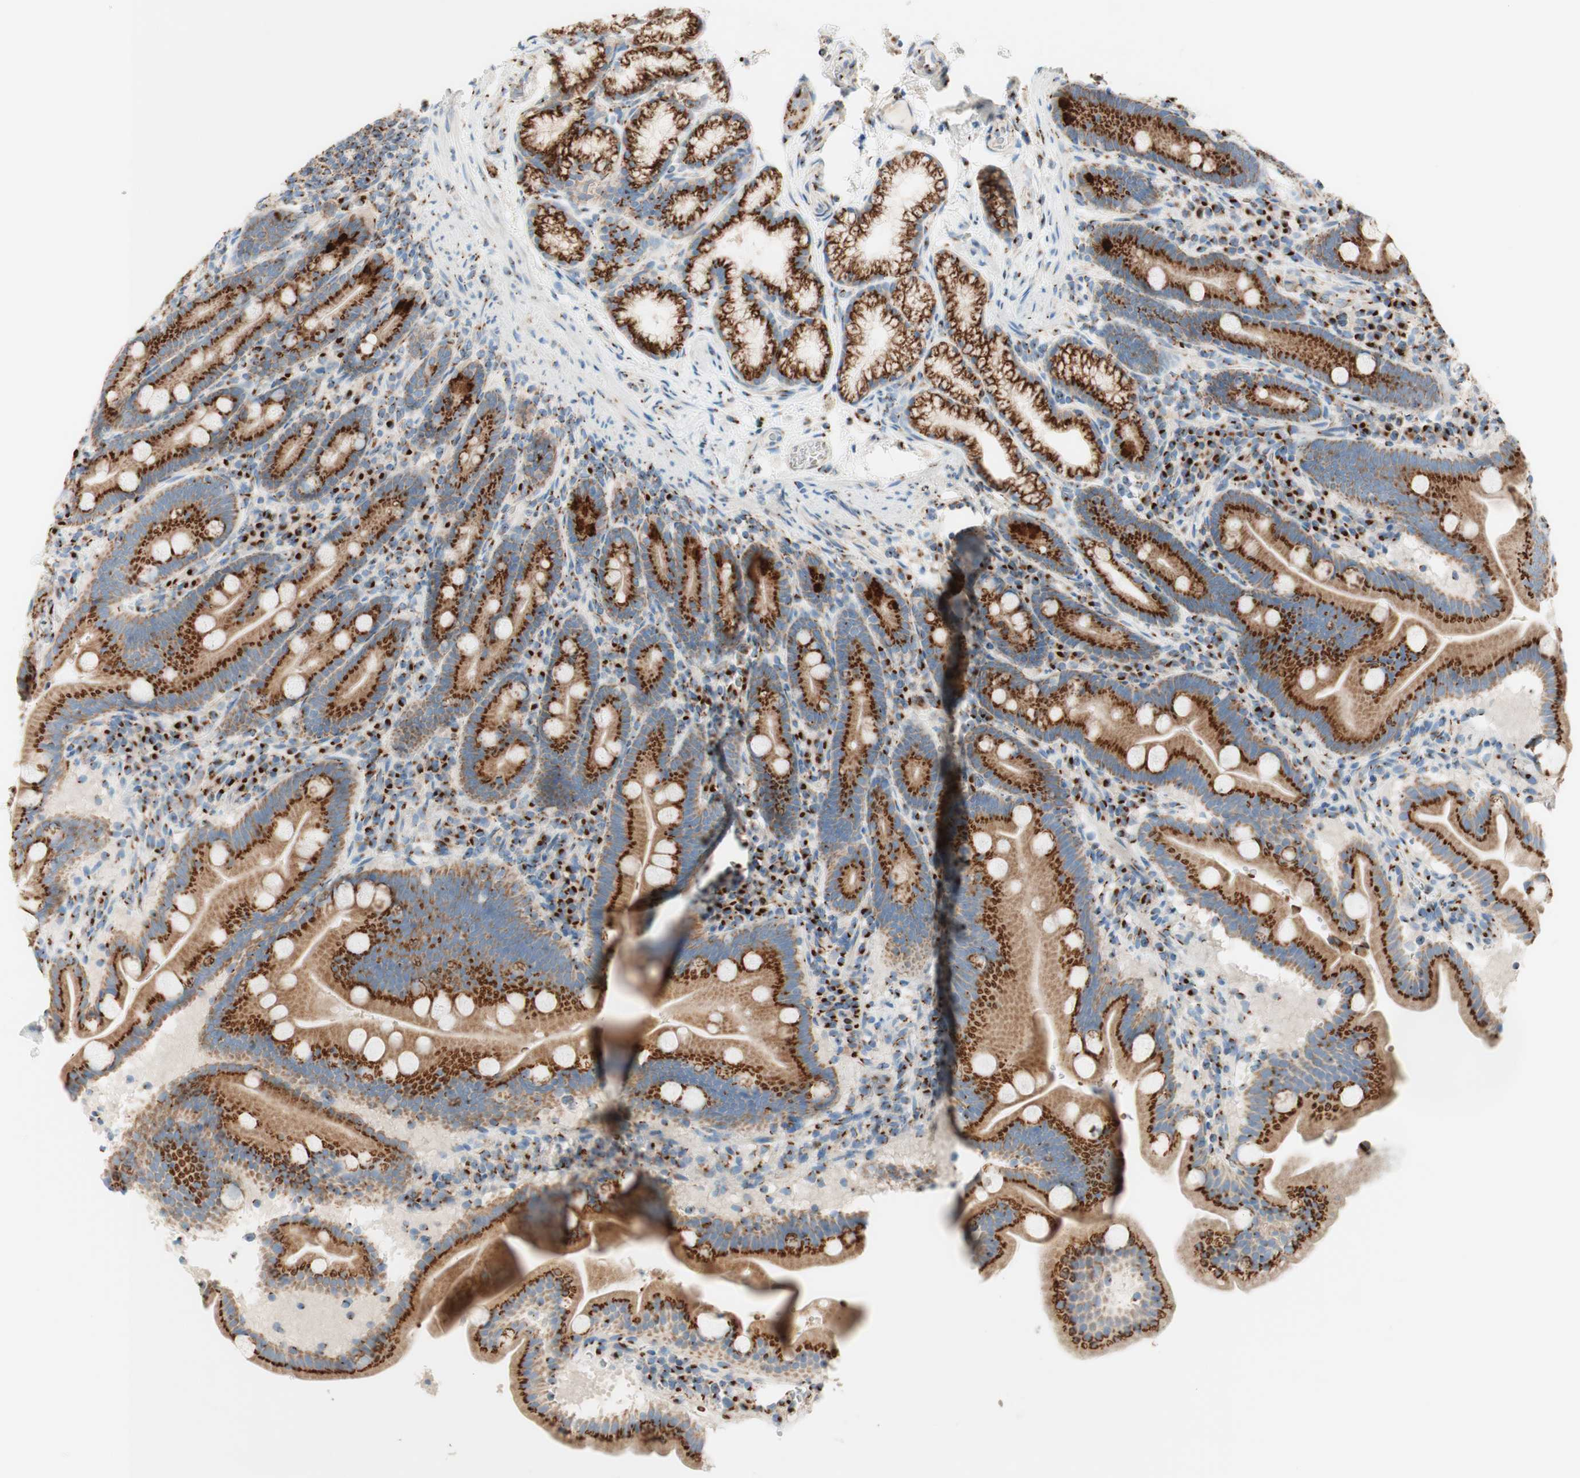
{"staining": {"intensity": "strong", "quantity": ">75%", "location": "cytoplasmic/membranous"}, "tissue": "duodenum", "cell_type": "Glandular cells", "image_type": "normal", "snomed": [{"axis": "morphology", "description": "Normal tissue, NOS"}, {"axis": "topography", "description": "Duodenum"}], "caption": "Benign duodenum reveals strong cytoplasmic/membranous staining in about >75% of glandular cells The staining was performed using DAB, with brown indicating positive protein expression. Nuclei are stained blue with hematoxylin..", "gene": "GOLGB1", "patient": {"sex": "male", "age": 54}}